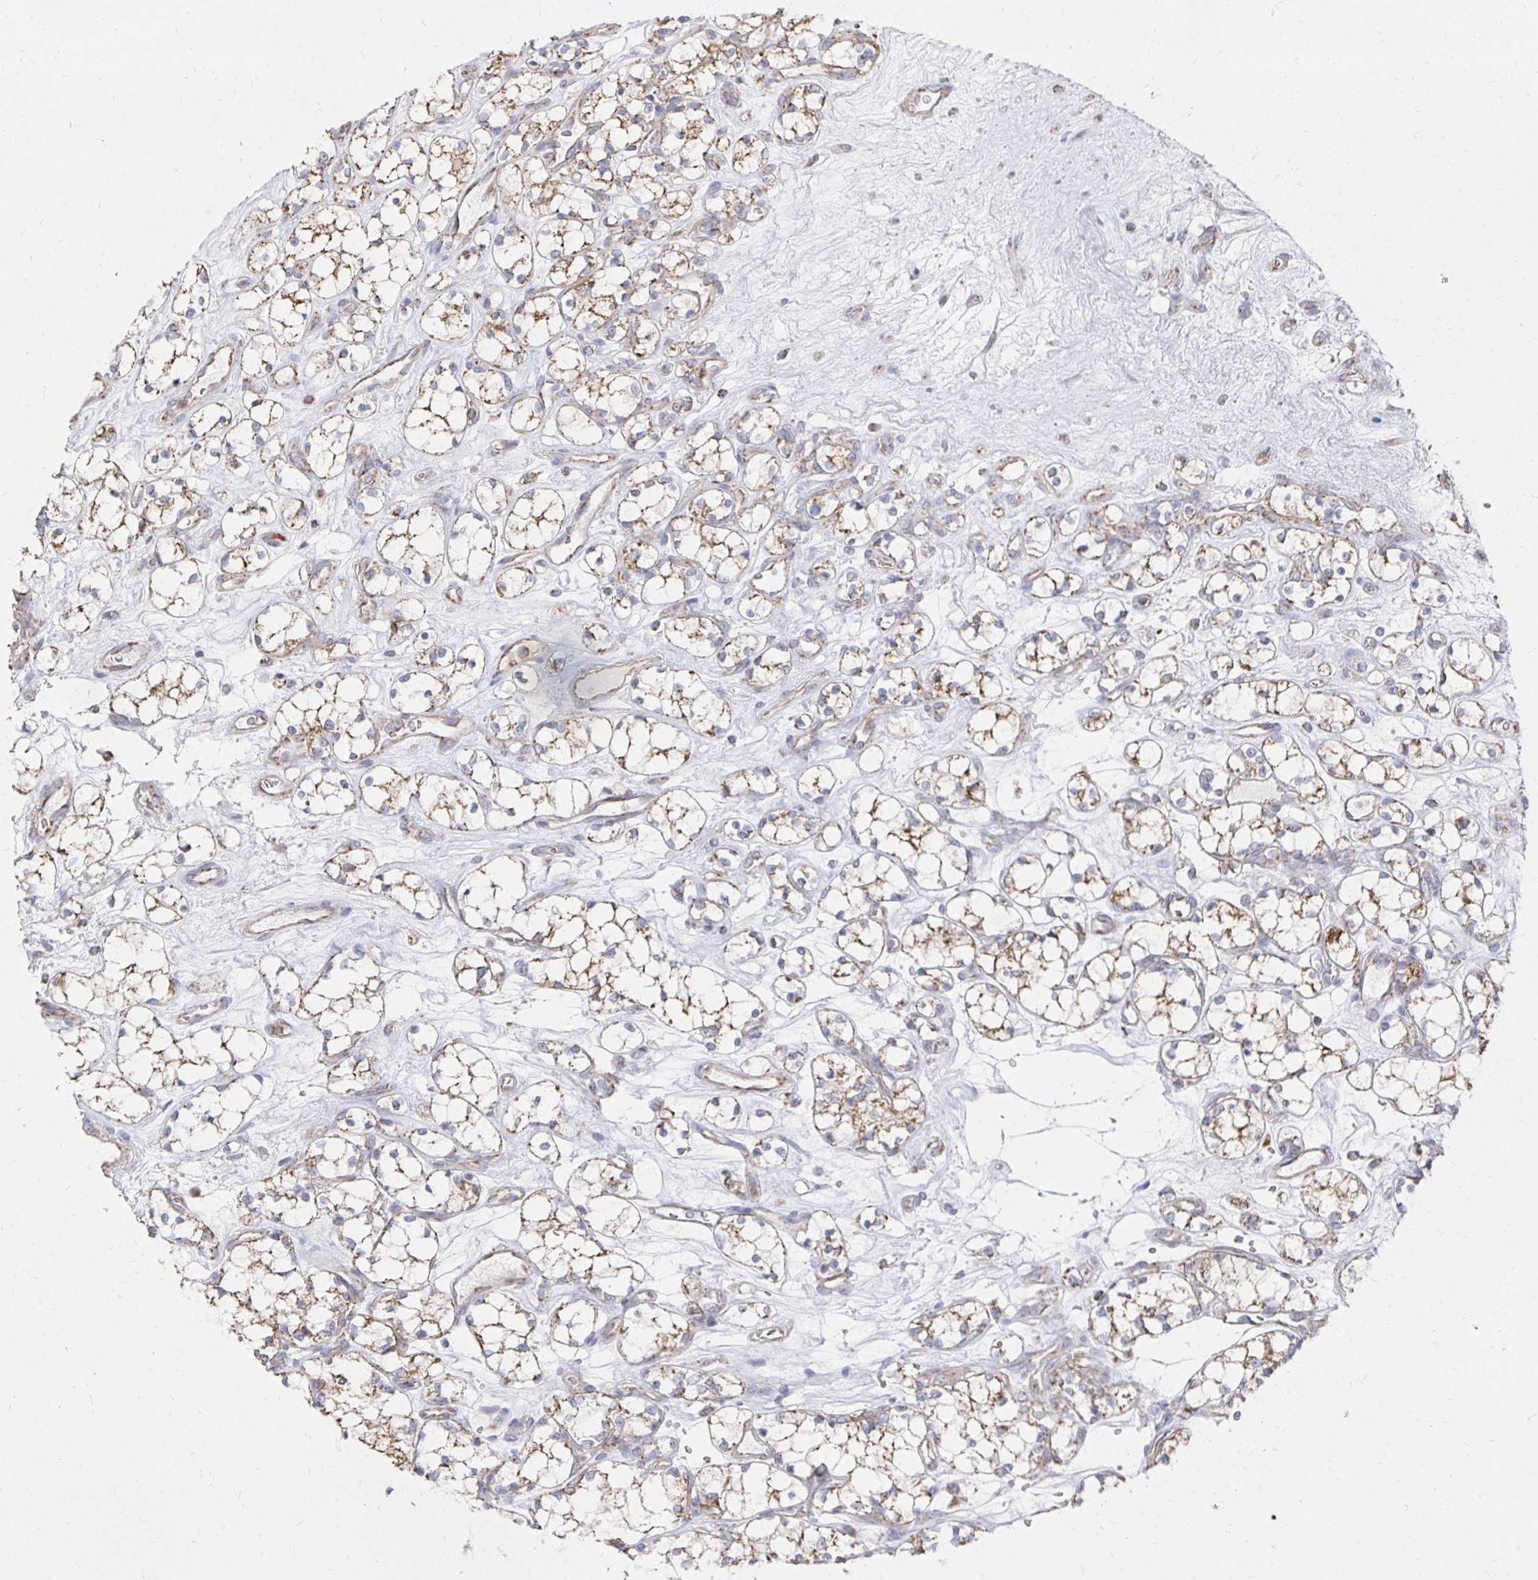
{"staining": {"intensity": "moderate", "quantity": ">75%", "location": "cytoplasmic/membranous"}, "tissue": "renal cancer", "cell_type": "Tumor cells", "image_type": "cancer", "snomed": [{"axis": "morphology", "description": "Adenocarcinoma, NOS"}, {"axis": "topography", "description": "Kidney"}], "caption": "A brown stain shows moderate cytoplasmic/membranous expression of a protein in human renal adenocarcinoma tumor cells. The staining is performed using DAB (3,3'-diaminobenzidine) brown chromogen to label protein expression. The nuclei are counter-stained blue using hematoxylin.", "gene": "NKX2-8", "patient": {"sex": "female", "age": 69}}